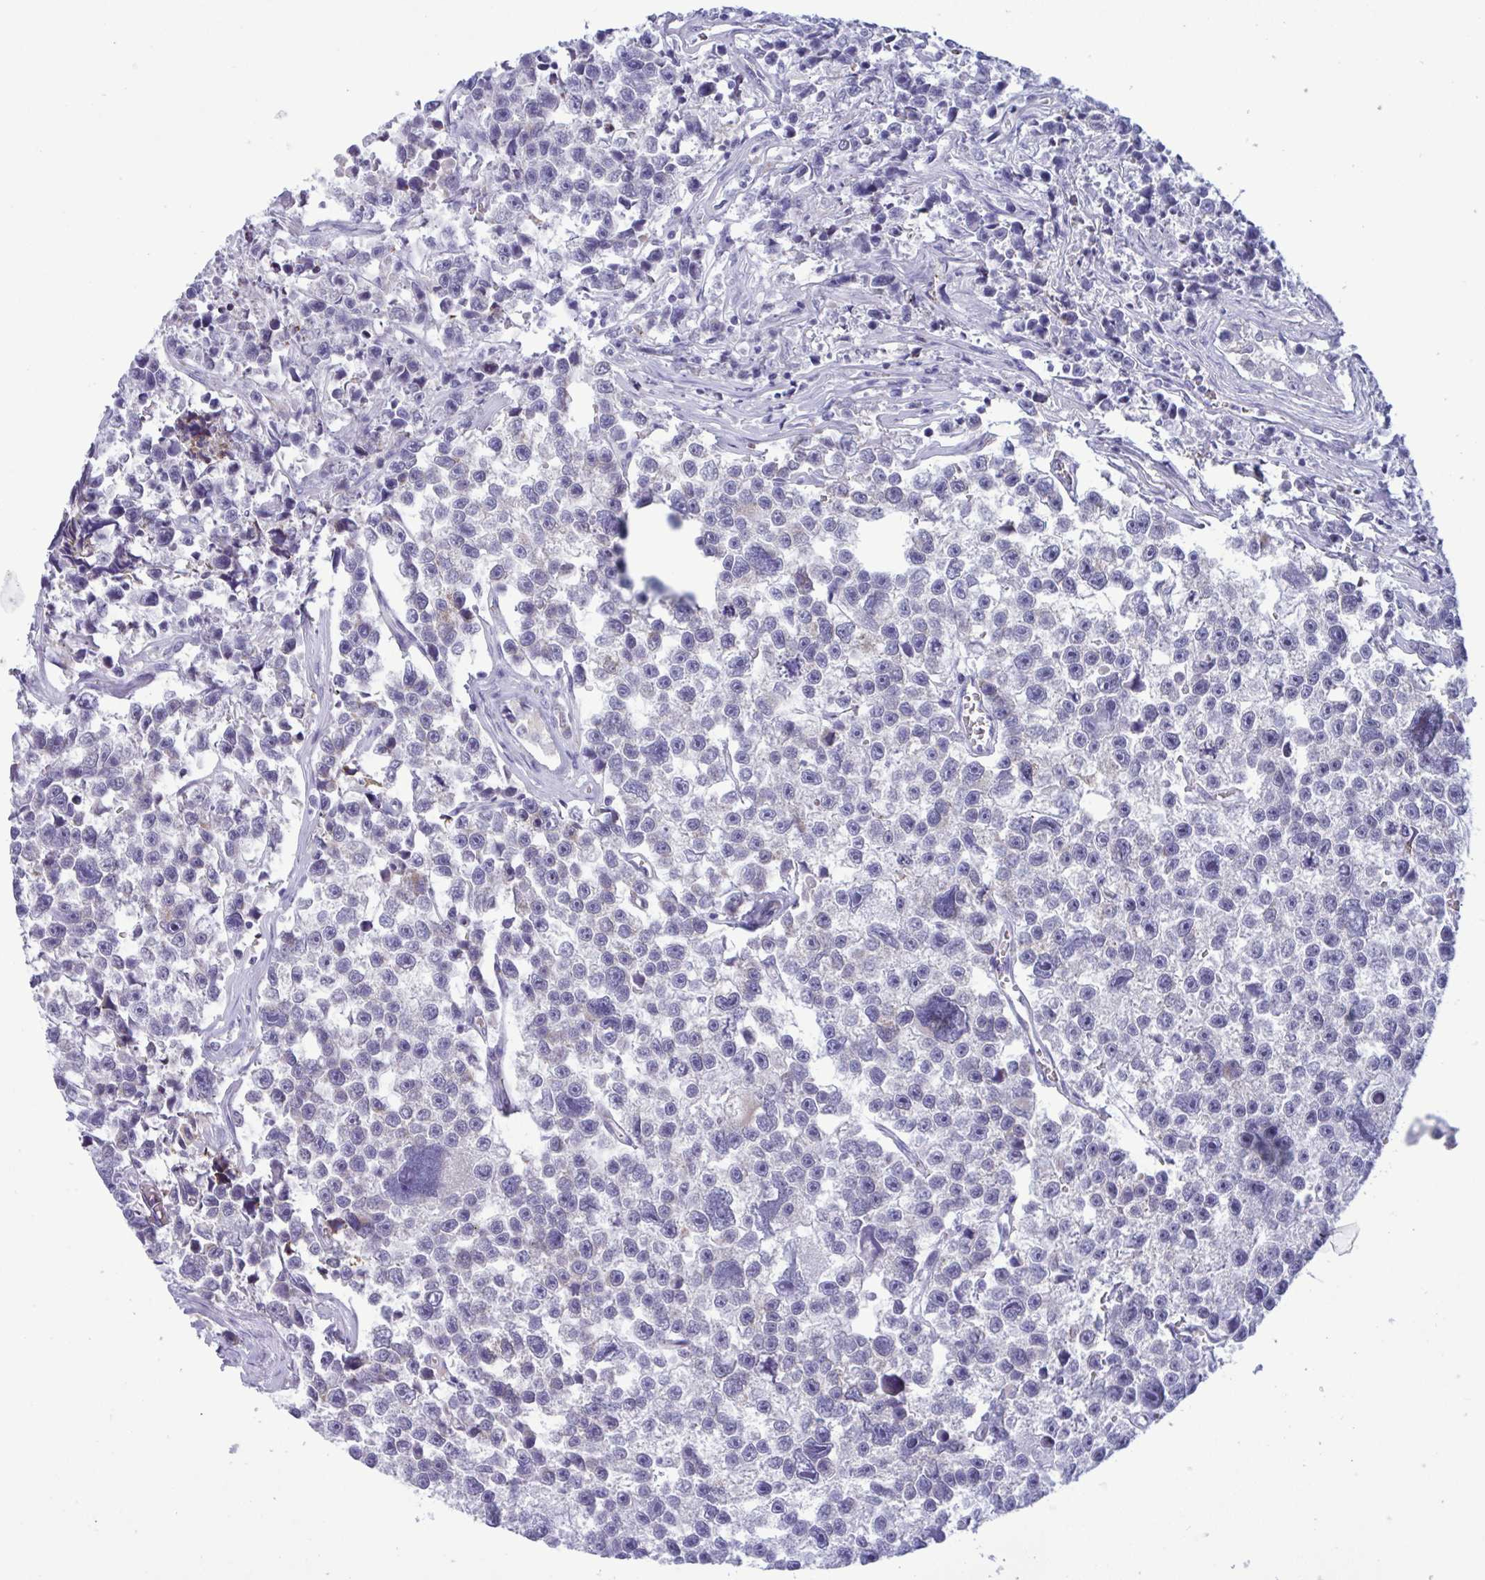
{"staining": {"intensity": "negative", "quantity": "none", "location": "none"}, "tissue": "testis cancer", "cell_type": "Tumor cells", "image_type": "cancer", "snomed": [{"axis": "morphology", "description": "Seminoma, NOS"}, {"axis": "topography", "description": "Testis"}], "caption": "This is an immunohistochemistry (IHC) micrograph of testis seminoma. There is no staining in tumor cells.", "gene": "SREBF1", "patient": {"sex": "male", "age": 26}}